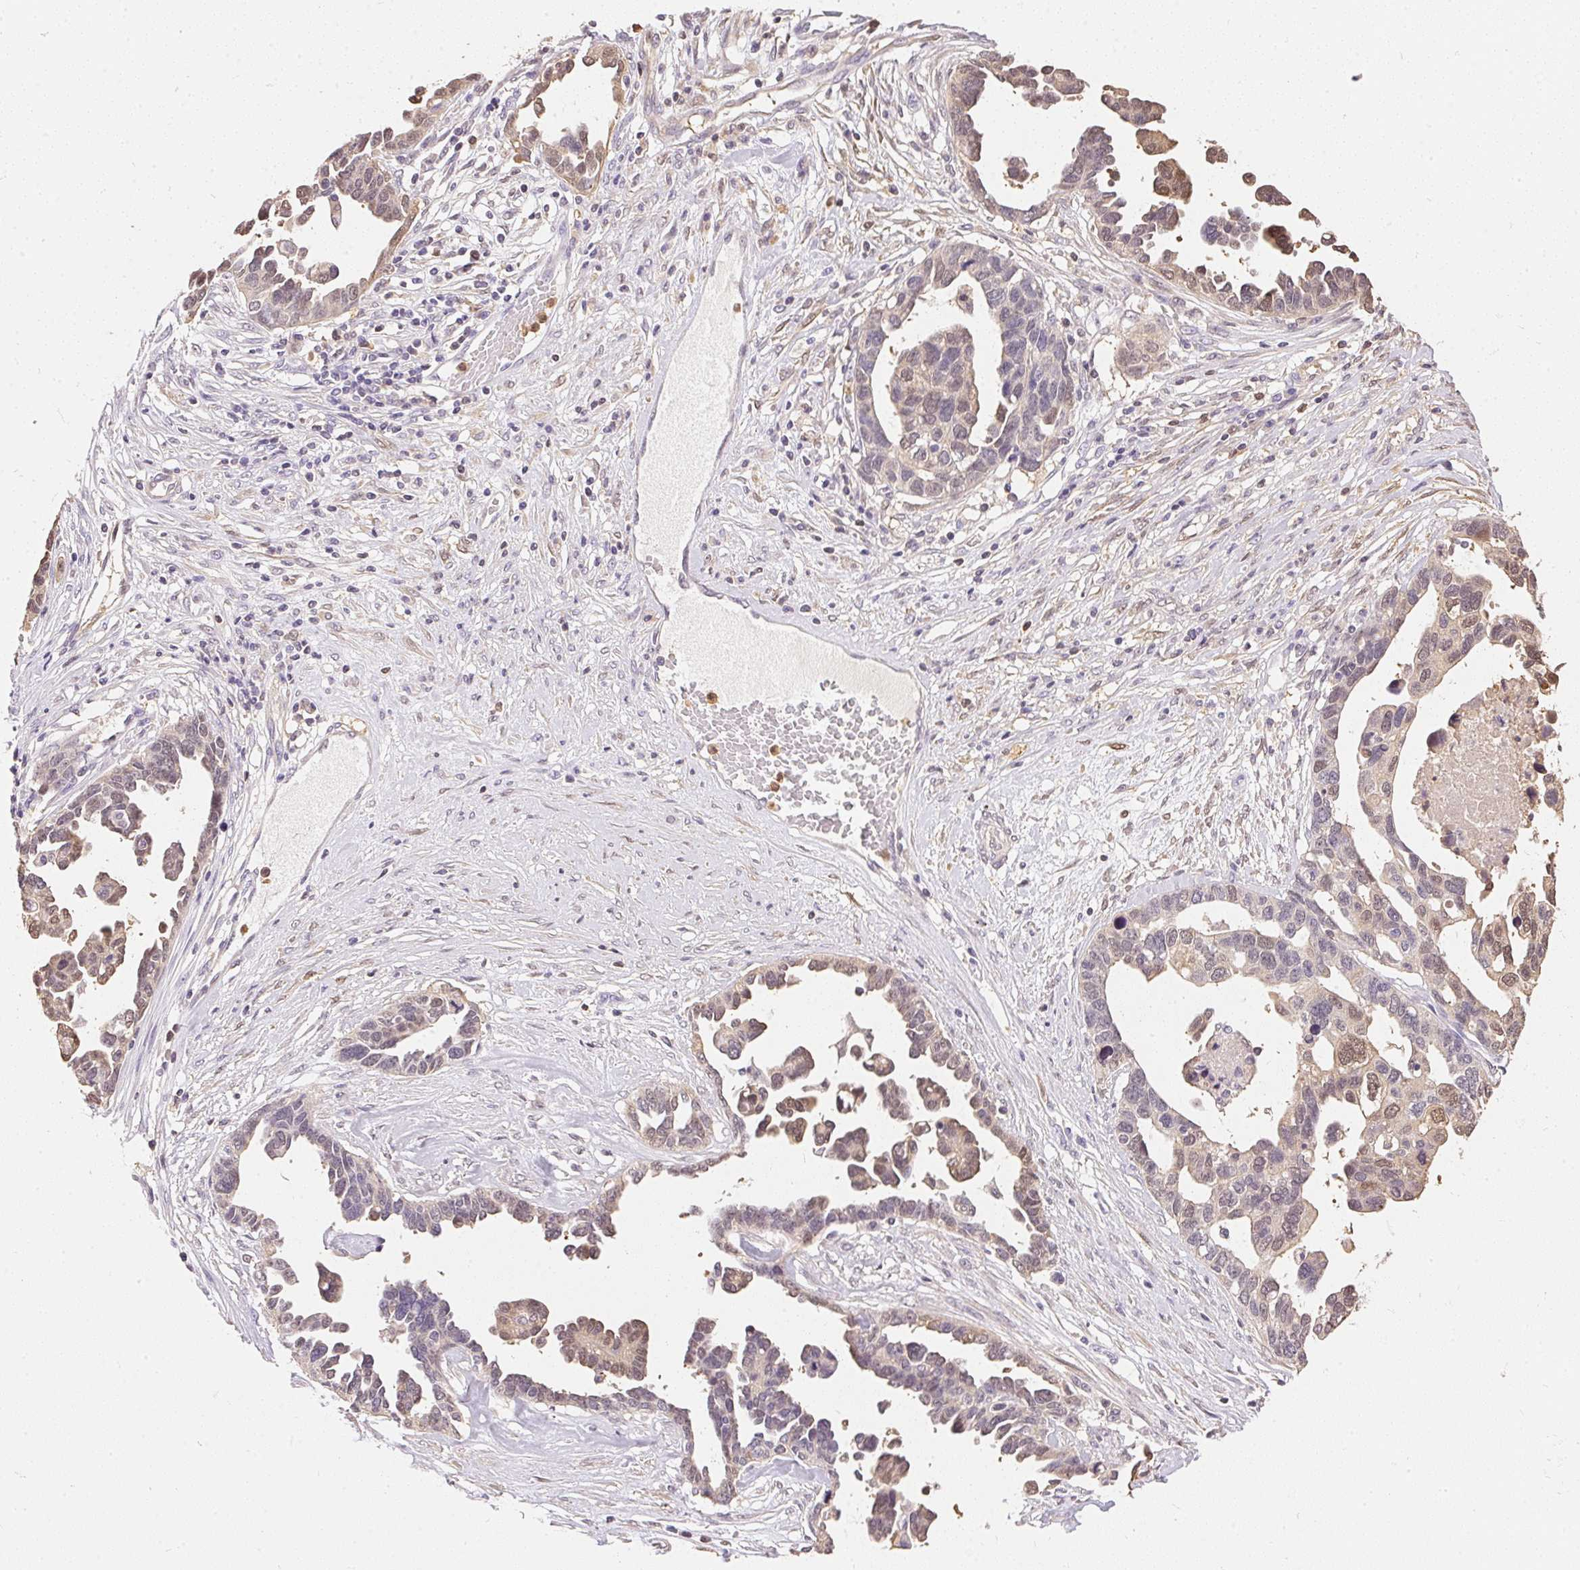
{"staining": {"intensity": "weak", "quantity": "<25%", "location": "cytoplasmic/membranous,nuclear"}, "tissue": "ovarian cancer", "cell_type": "Tumor cells", "image_type": "cancer", "snomed": [{"axis": "morphology", "description": "Cystadenocarcinoma, serous, NOS"}, {"axis": "topography", "description": "Ovary"}], "caption": "A high-resolution histopathology image shows IHC staining of ovarian cancer (serous cystadenocarcinoma), which demonstrates no significant positivity in tumor cells.", "gene": "S100A3", "patient": {"sex": "female", "age": 54}}